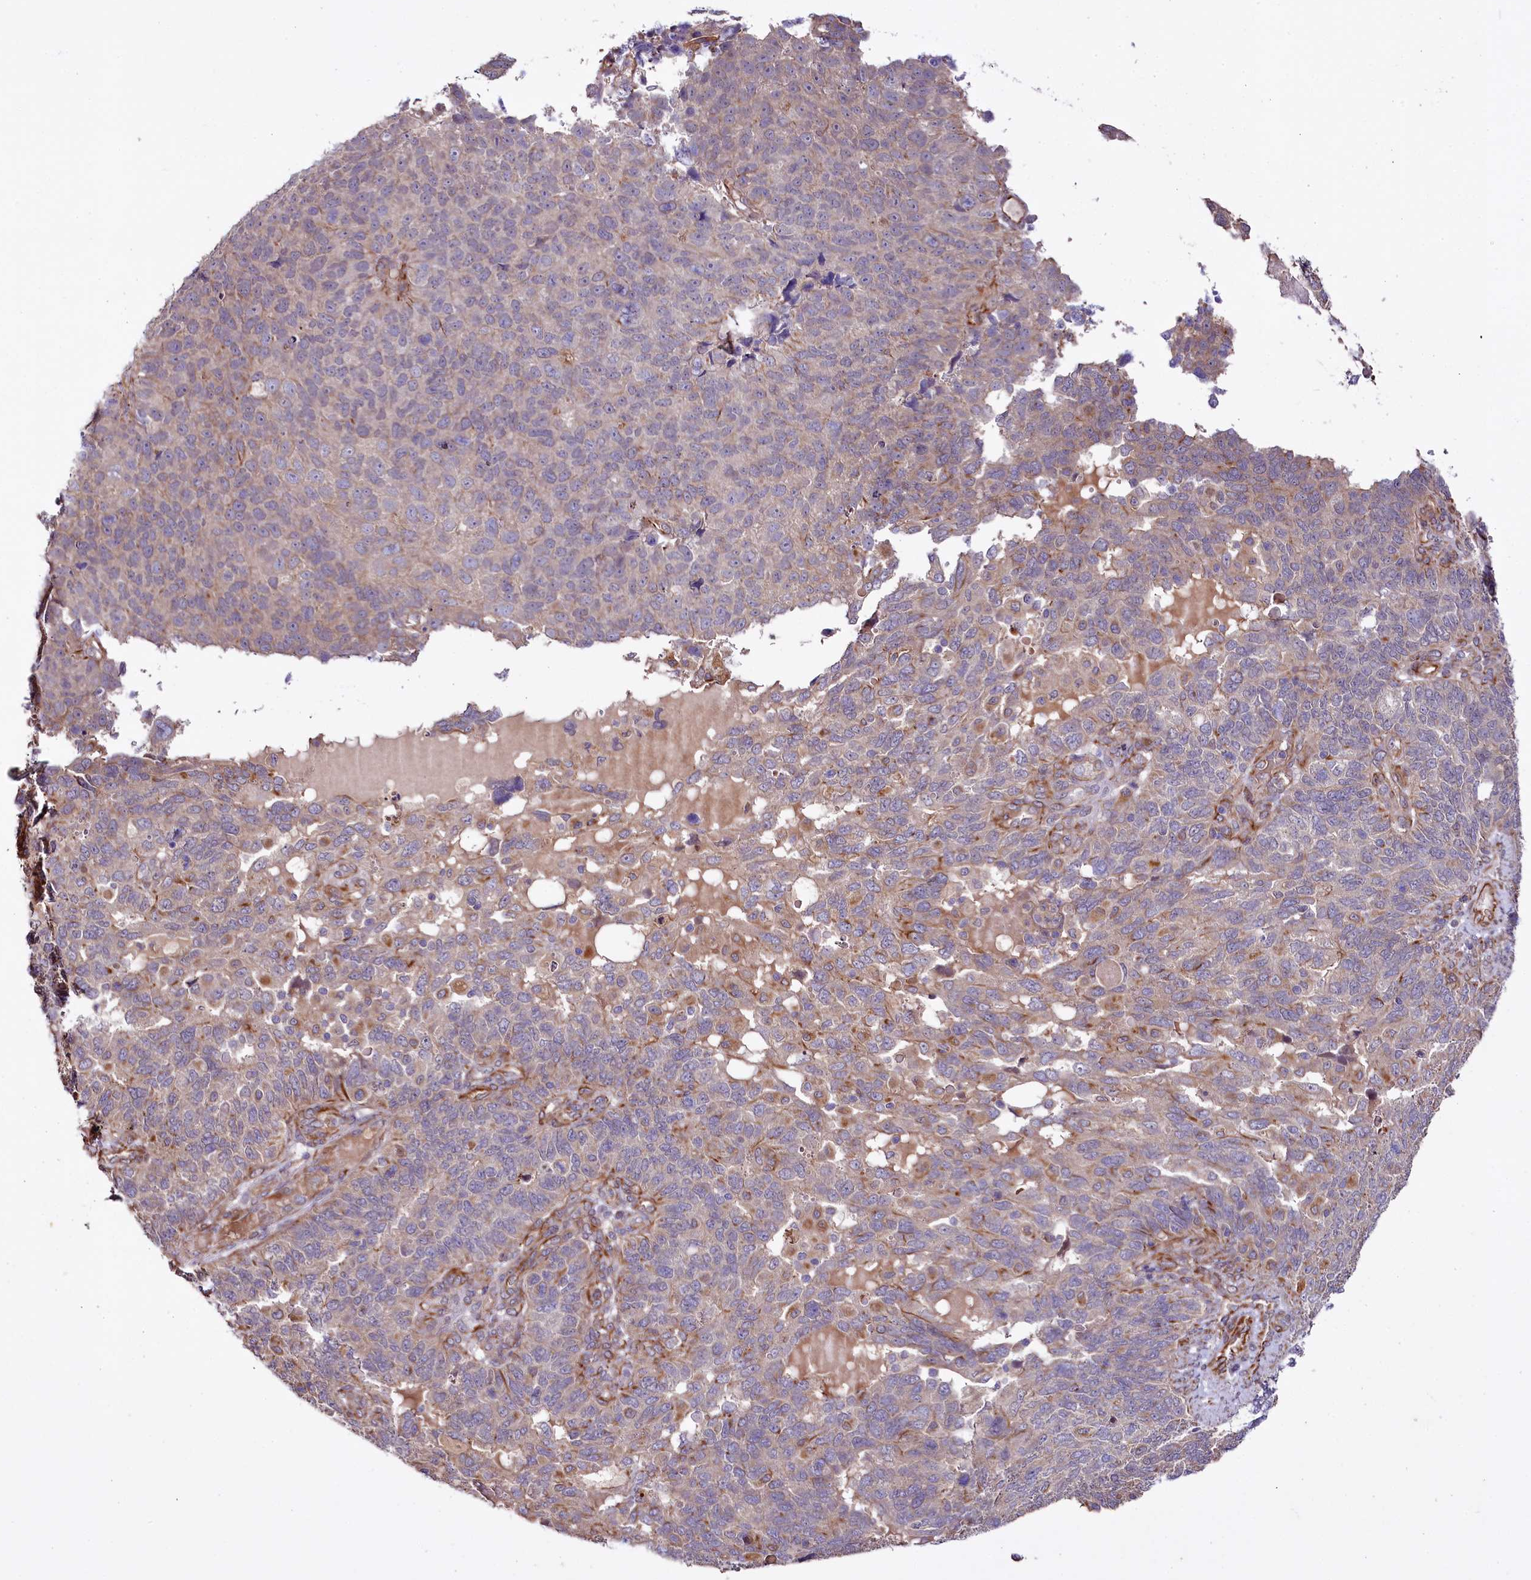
{"staining": {"intensity": "weak", "quantity": "<25%", "location": "cytoplasmic/membranous"}, "tissue": "endometrial cancer", "cell_type": "Tumor cells", "image_type": "cancer", "snomed": [{"axis": "morphology", "description": "Adenocarcinoma, NOS"}, {"axis": "topography", "description": "Endometrium"}], "caption": "DAB immunohistochemical staining of endometrial cancer (adenocarcinoma) displays no significant staining in tumor cells.", "gene": "TTC12", "patient": {"sex": "female", "age": 66}}